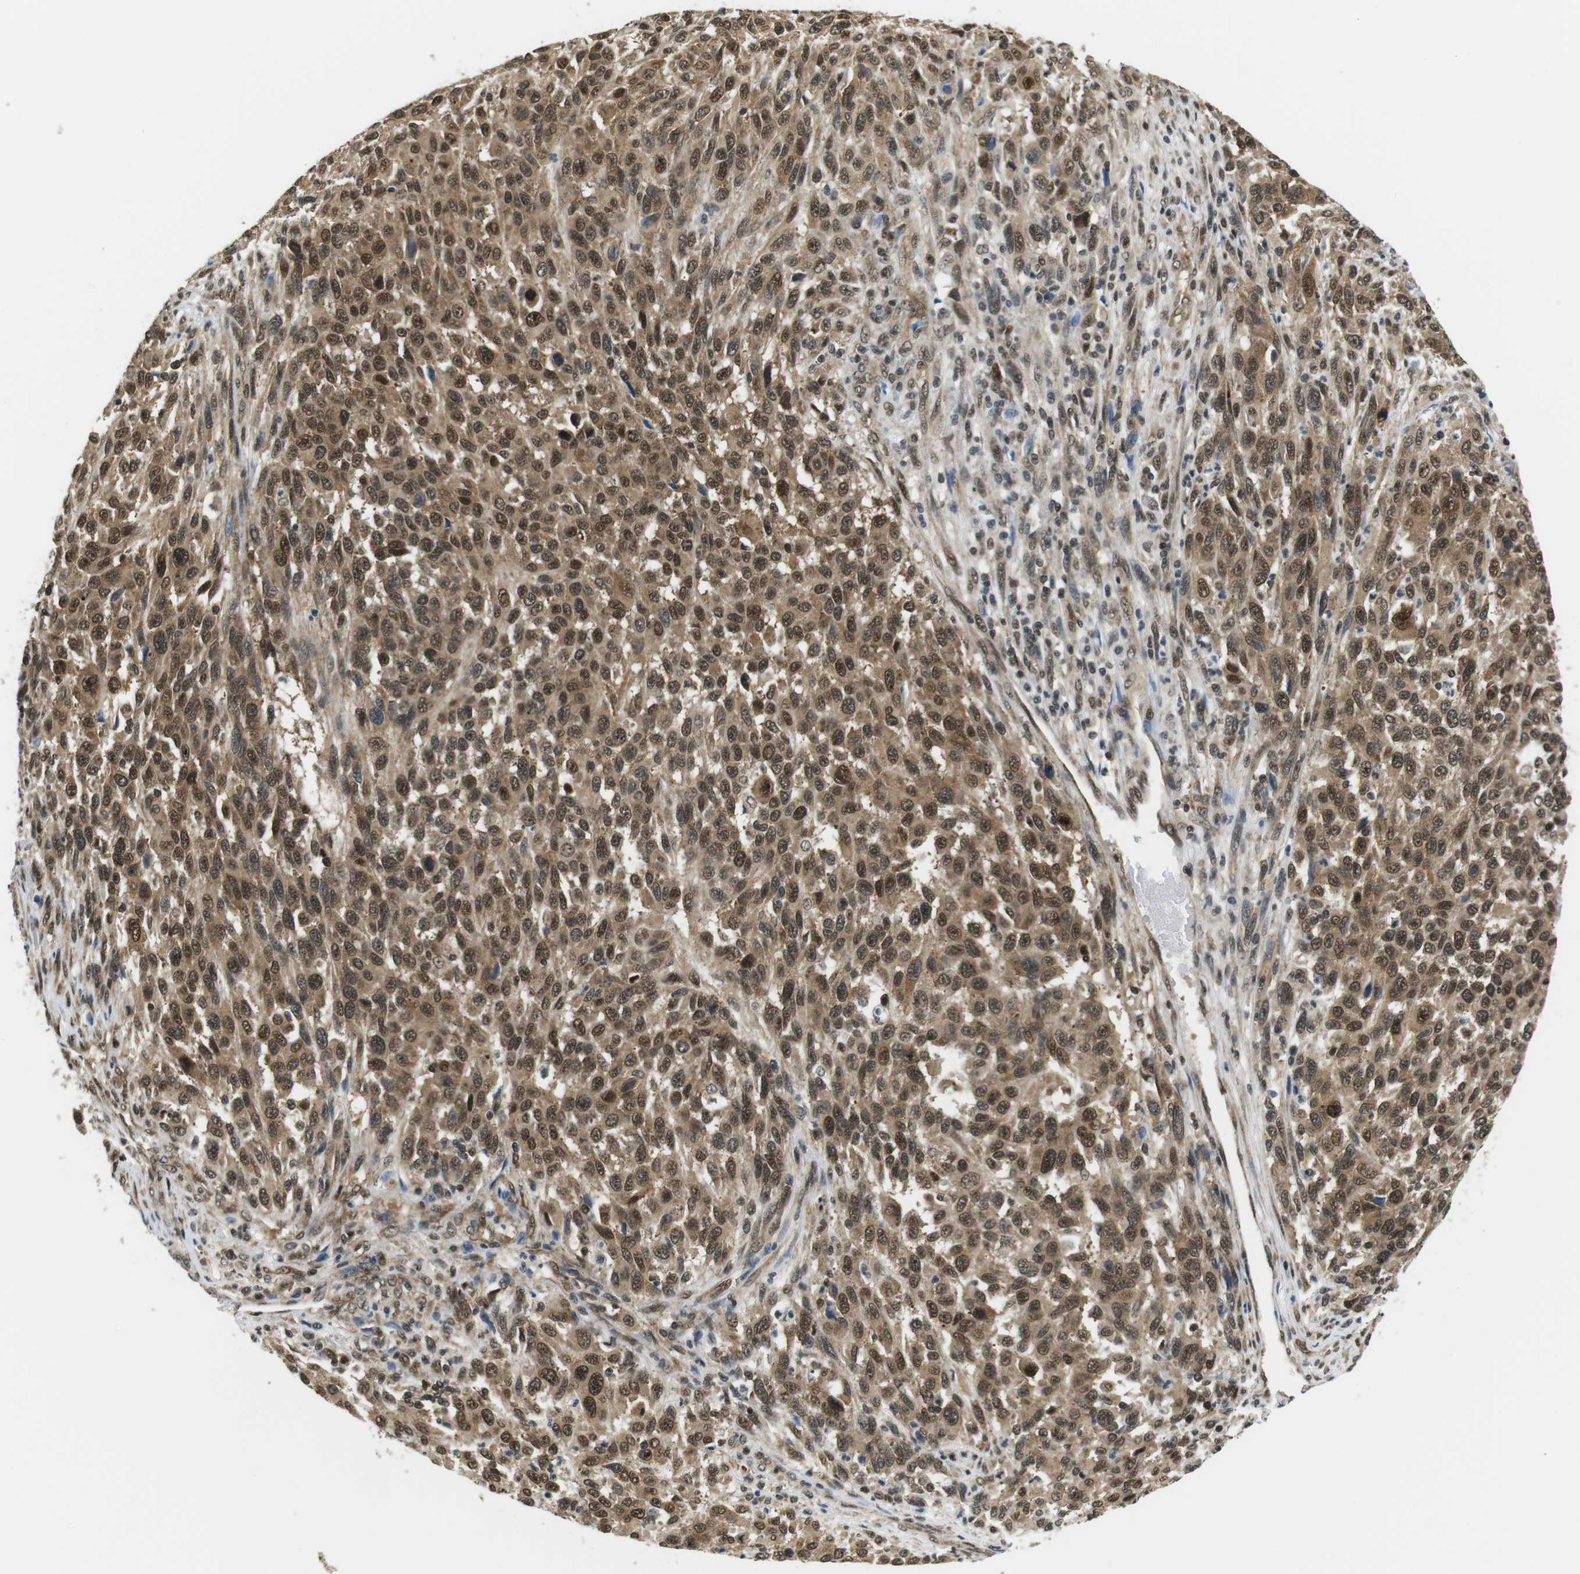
{"staining": {"intensity": "moderate", "quantity": ">75%", "location": "cytoplasmic/membranous,nuclear"}, "tissue": "melanoma", "cell_type": "Tumor cells", "image_type": "cancer", "snomed": [{"axis": "morphology", "description": "Malignant melanoma, Metastatic site"}, {"axis": "topography", "description": "Lymph node"}], "caption": "The photomicrograph displays a brown stain indicating the presence of a protein in the cytoplasmic/membranous and nuclear of tumor cells in melanoma.", "gene": "CSNK2B", "patient": {"sex": "male", "age": 61}}